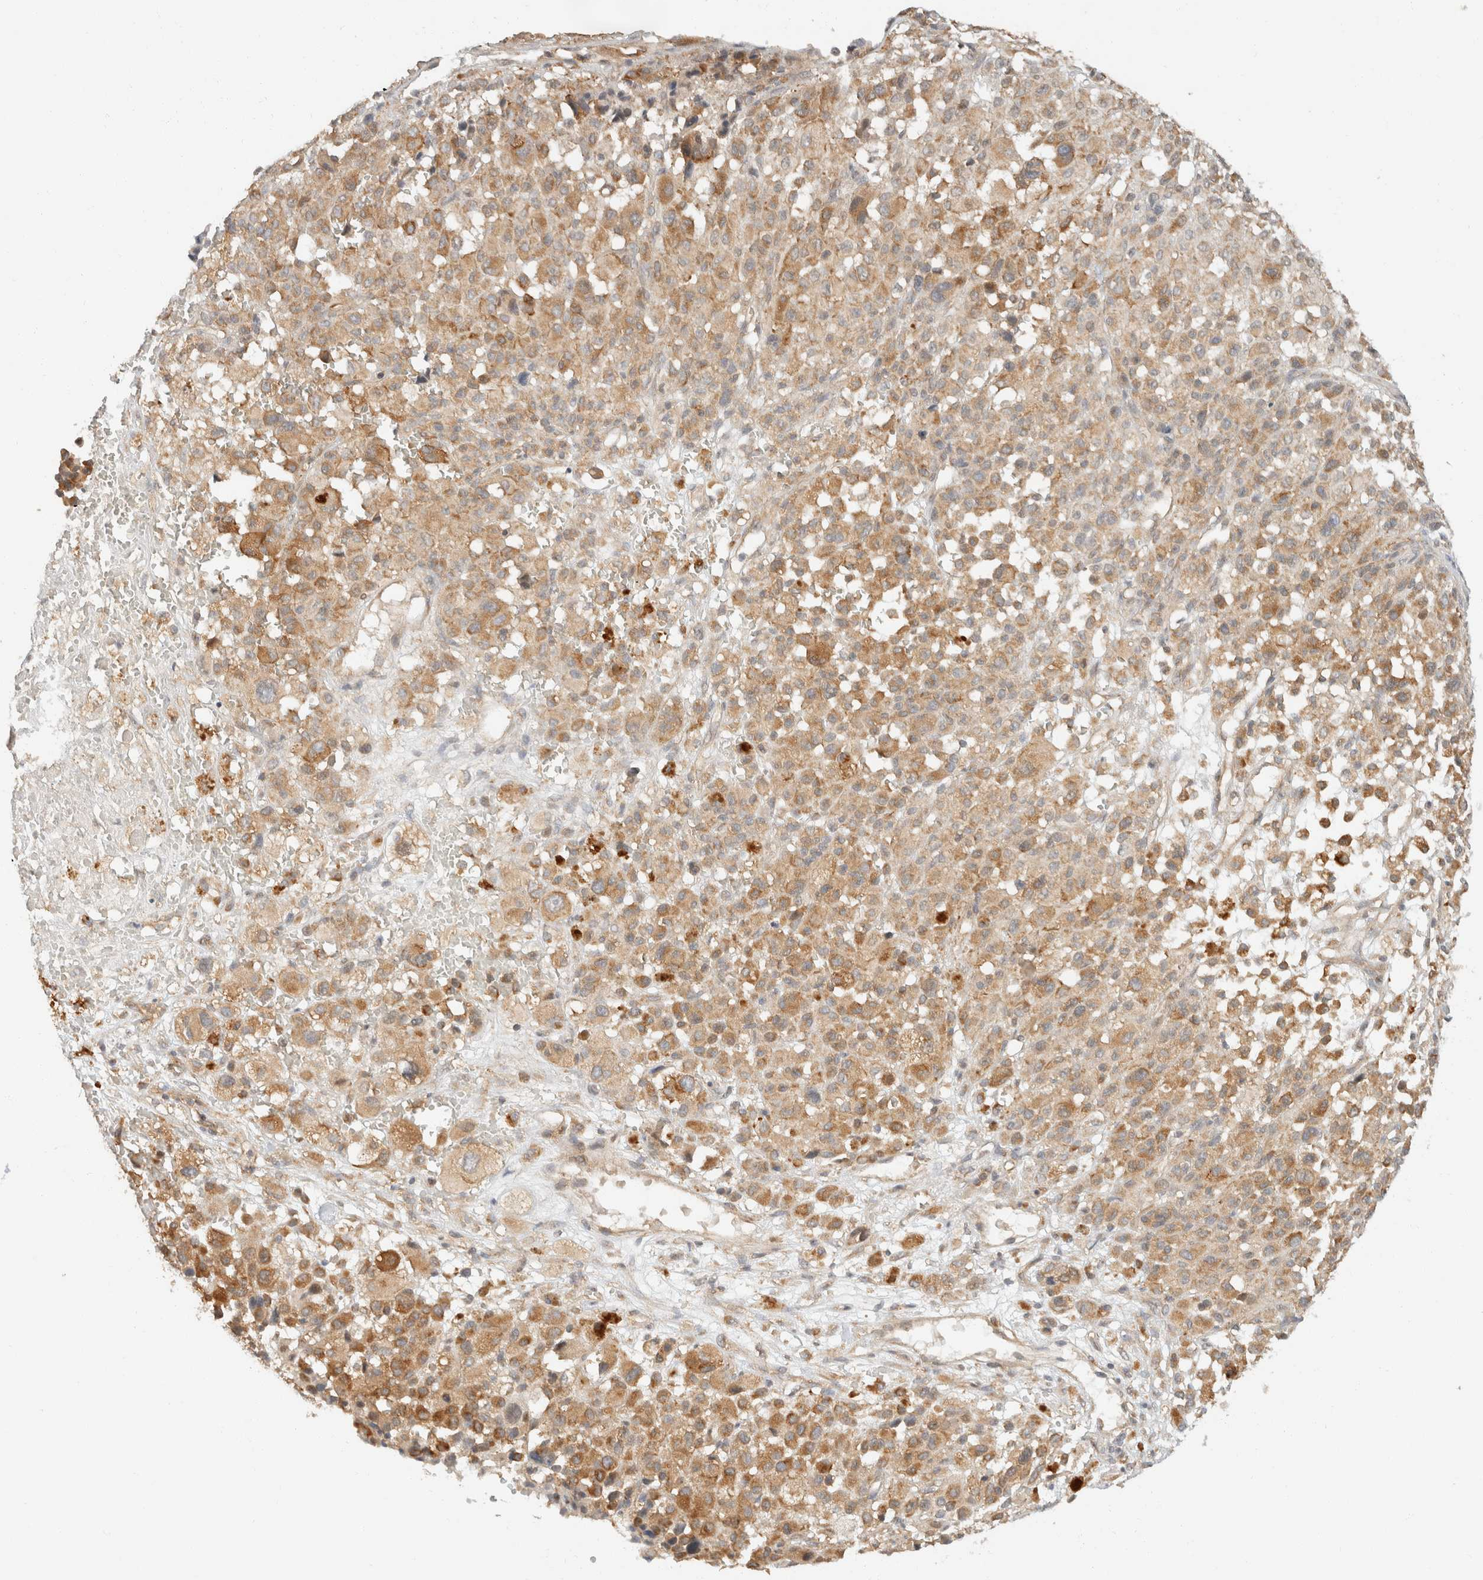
{"staining": {"intensity": "moderate", "quantity": ">75%", "location": "cytoplasmic/membranous"}, "tissue": "melanoma", "cell_type": "Tumor cells", "image_type": "cancer", "snomed": [{"axis": "morphology", "description": "Malignant melanoma, Metastatic site"}, {"axis": "topography", "description": "Skin"}], "caption": "Immunohistochemical staining of human malignant melanoma (metastatic site) reveals moderate cytoplasmic/membranous protein expression in approximately >75% of tumor cells.", "gene": "TACC1", "patient": {"sex": "female", "age": 74}}